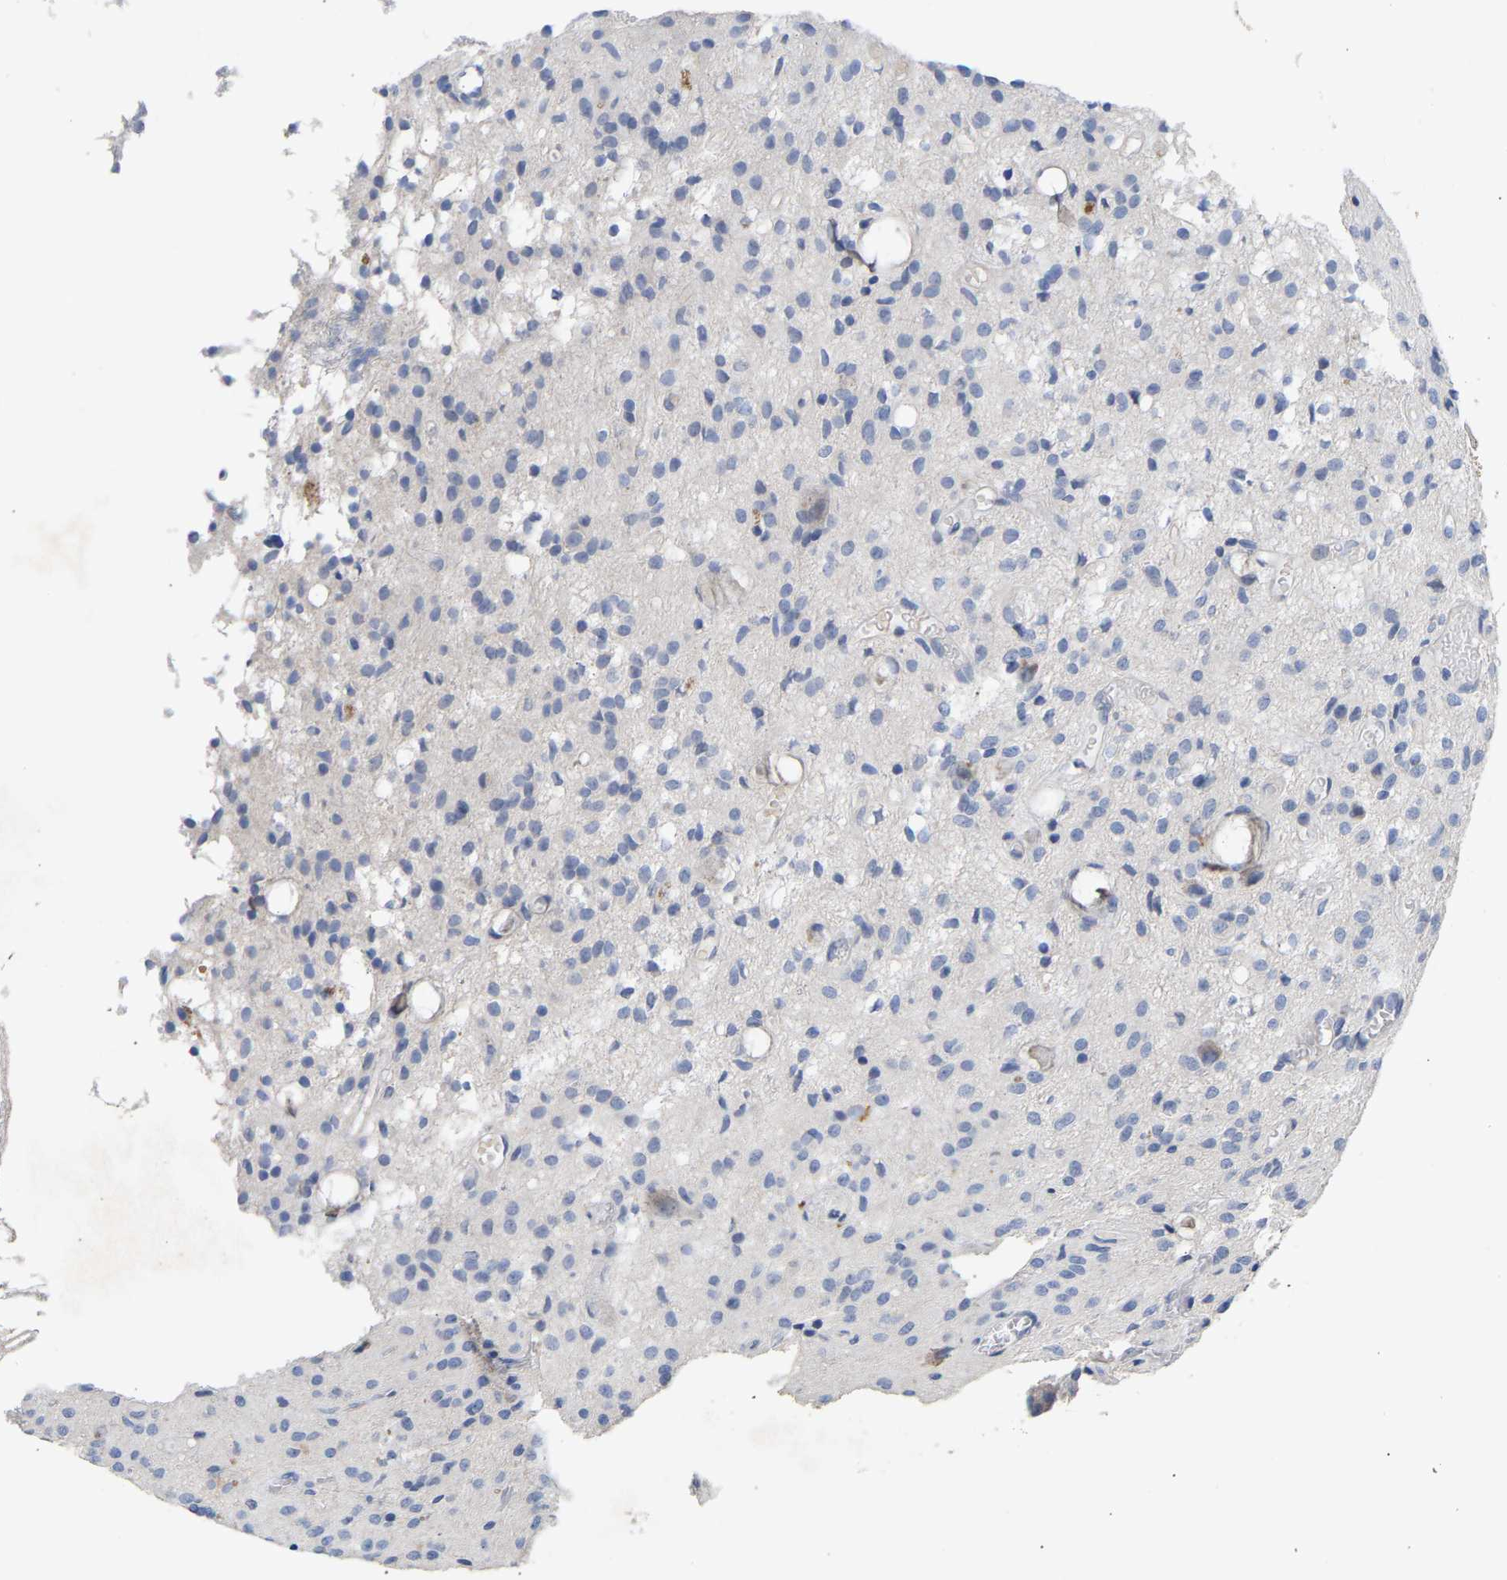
{"staining": {"intensity": "moderate", "quantity": "<25%", "location": "cytoplasmic/membranous"}, "tissue": "glioma", "cell_type": "Tumor cells", "image_type": "cancer", "snomed": [{"axis": "morphology", "description": "Glioma, malignant, High grade"}, {"axis": "topography", "description": "Brain"}], "caption": "DAB (3,3'-diaminobenzidine) immunohistochemical staining of human glioma demonstrates moderate cytoplasmic/membranous protein positivity in about <25% of tumor cells.", "gene": "SELENOM", "patient": {"sex": "female", "age": 59}}